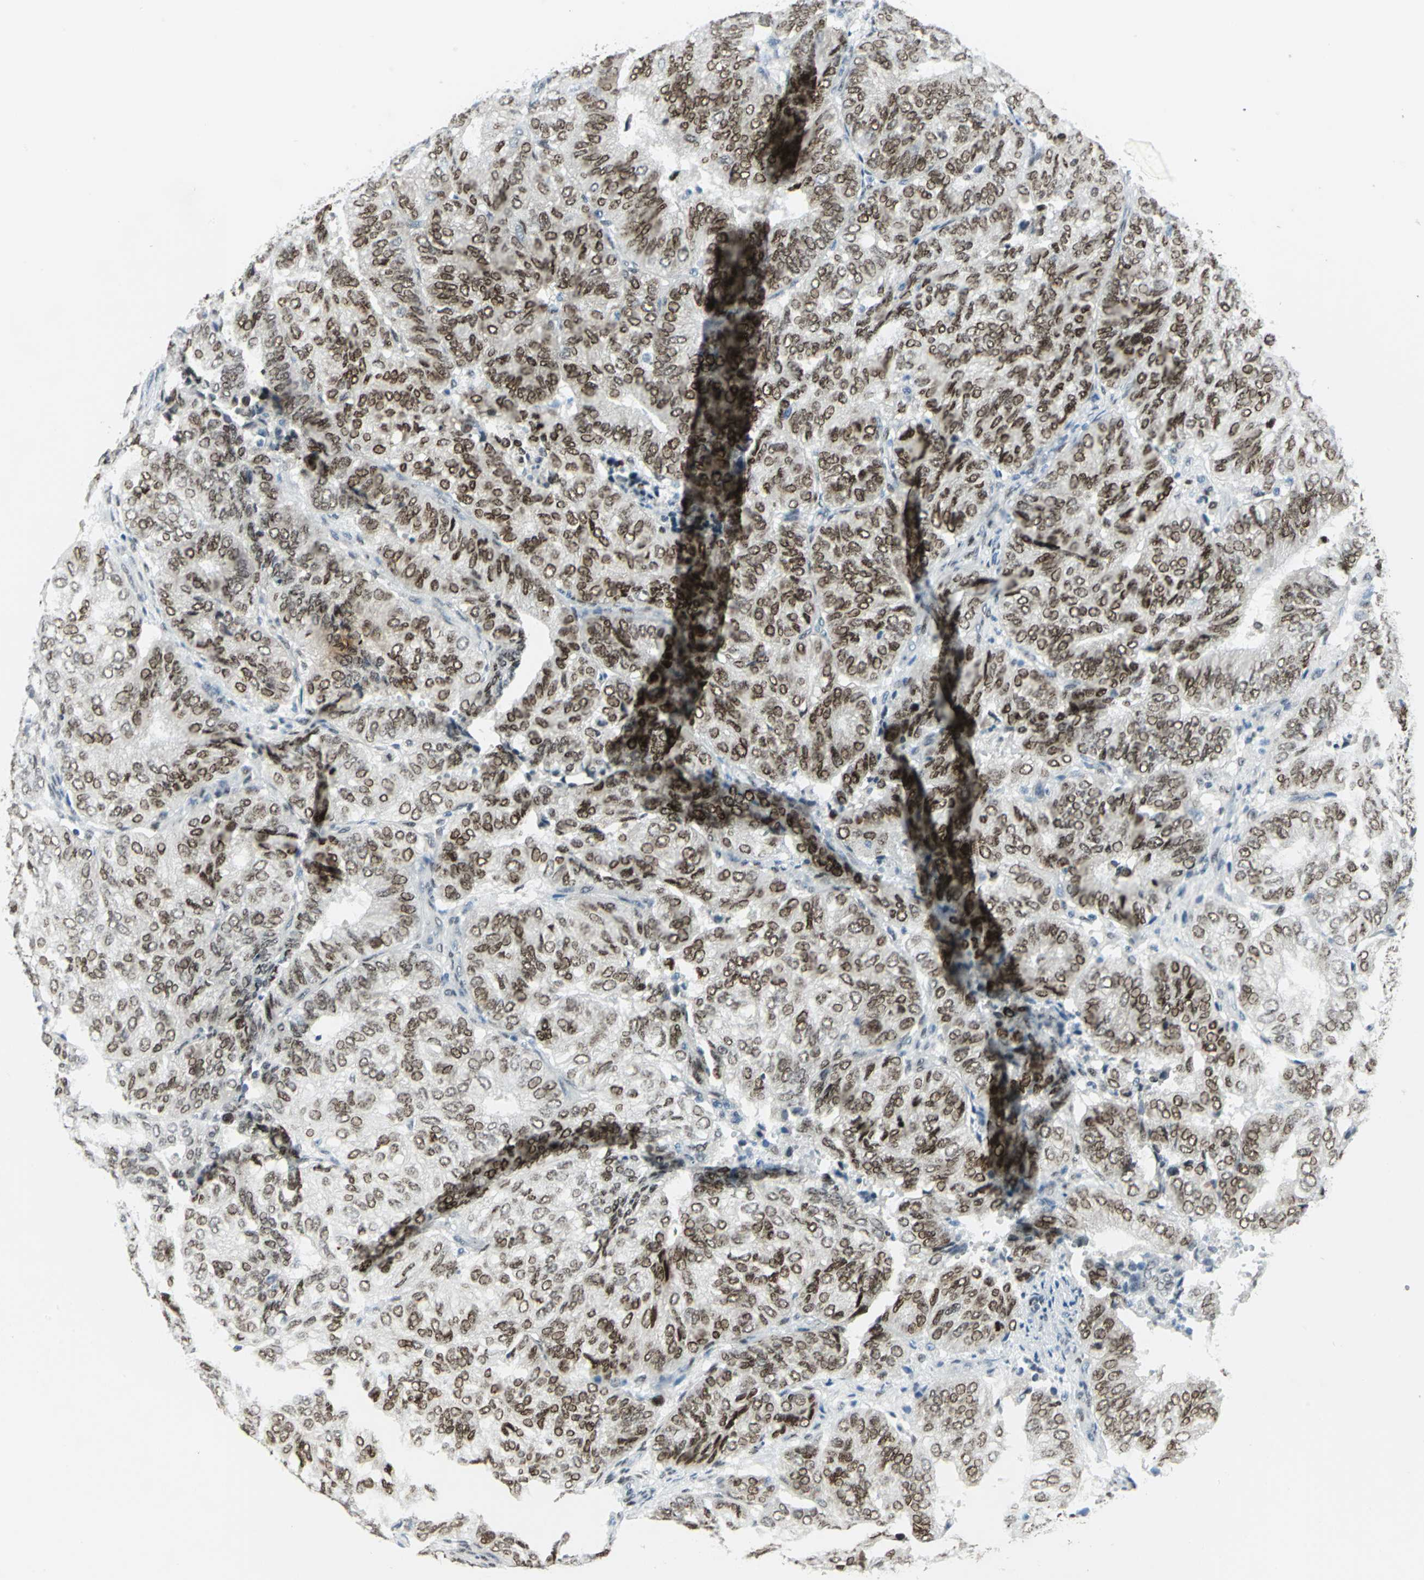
{"staining": {"intensity": "moderate", "quantity": ">75%", "location": "nuclear"}, "tissue": "endometrial cancer", "cell_type": "Tumor cells", "image_type": "cancer", "snomed": [{"axis": "morphology", "description": "Adenocarcinoma, NOS"}, {"axis": "topography", "description": "Uterus"}], "caption": "This micrograph displays endometrial adenocarcinoma stained with immunohistochemistry to label a protein in brown. The nuclear of tumor cells show moderate positivity for the protein. Nuclei are counter-stained blue.", "gene": "MEIS2", "patient": {"sex": "female", "age": 60}}